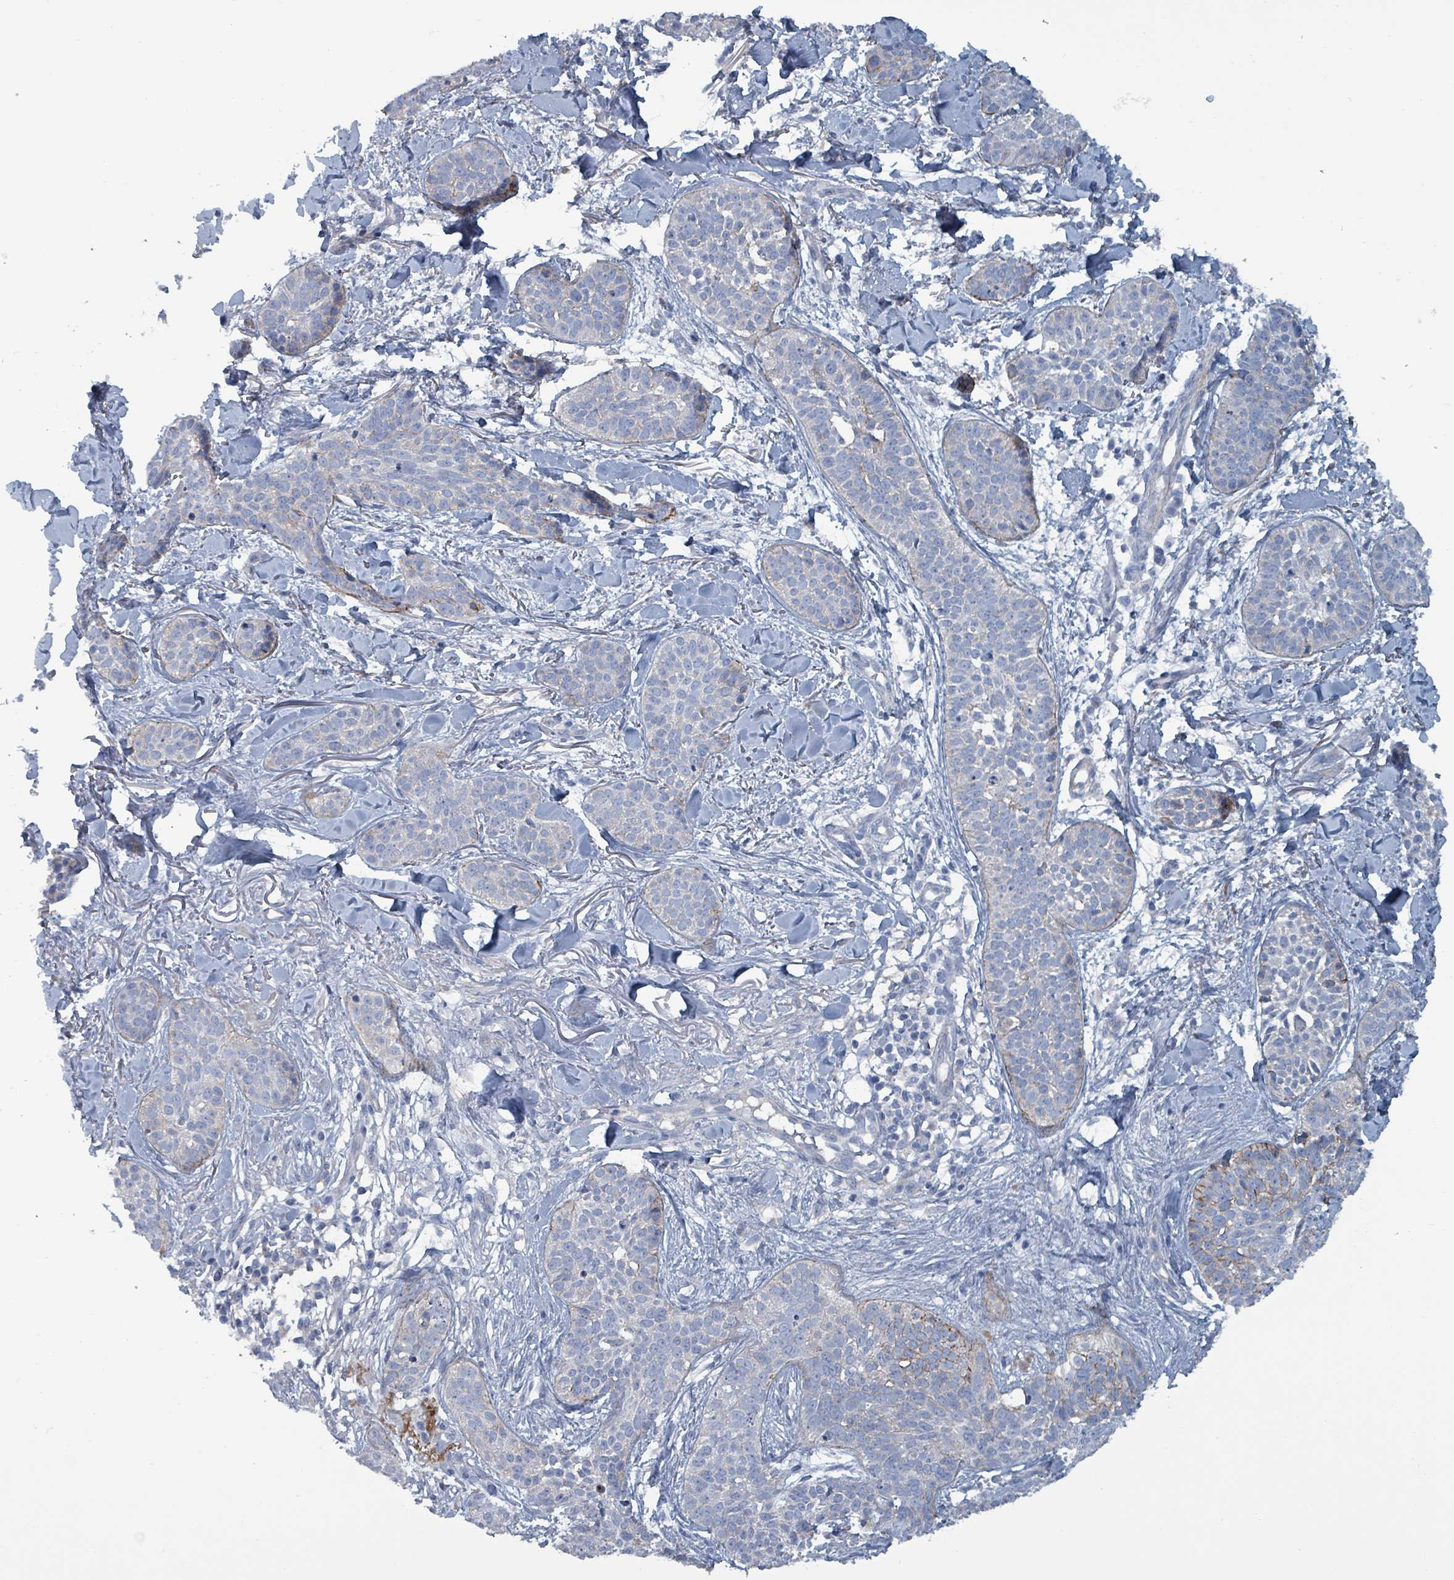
{"staining": {"intensity": "negative", "quantity": "none", "location": "none"}, "tissue": "skin cancer", "cell_type": "Tumor cells", "image_type": "cancer", "snomed": [{"axis": "morphology", "description": "Basal cell carcinoma"}, {"axis": "topography", "description": "Skin"}], "caption": "The histopathology image demonstrates no significant staining in tumor cells of skin cancer.", "gene": "TAAR5", "patient": {"sex": "male", "age": 52}}